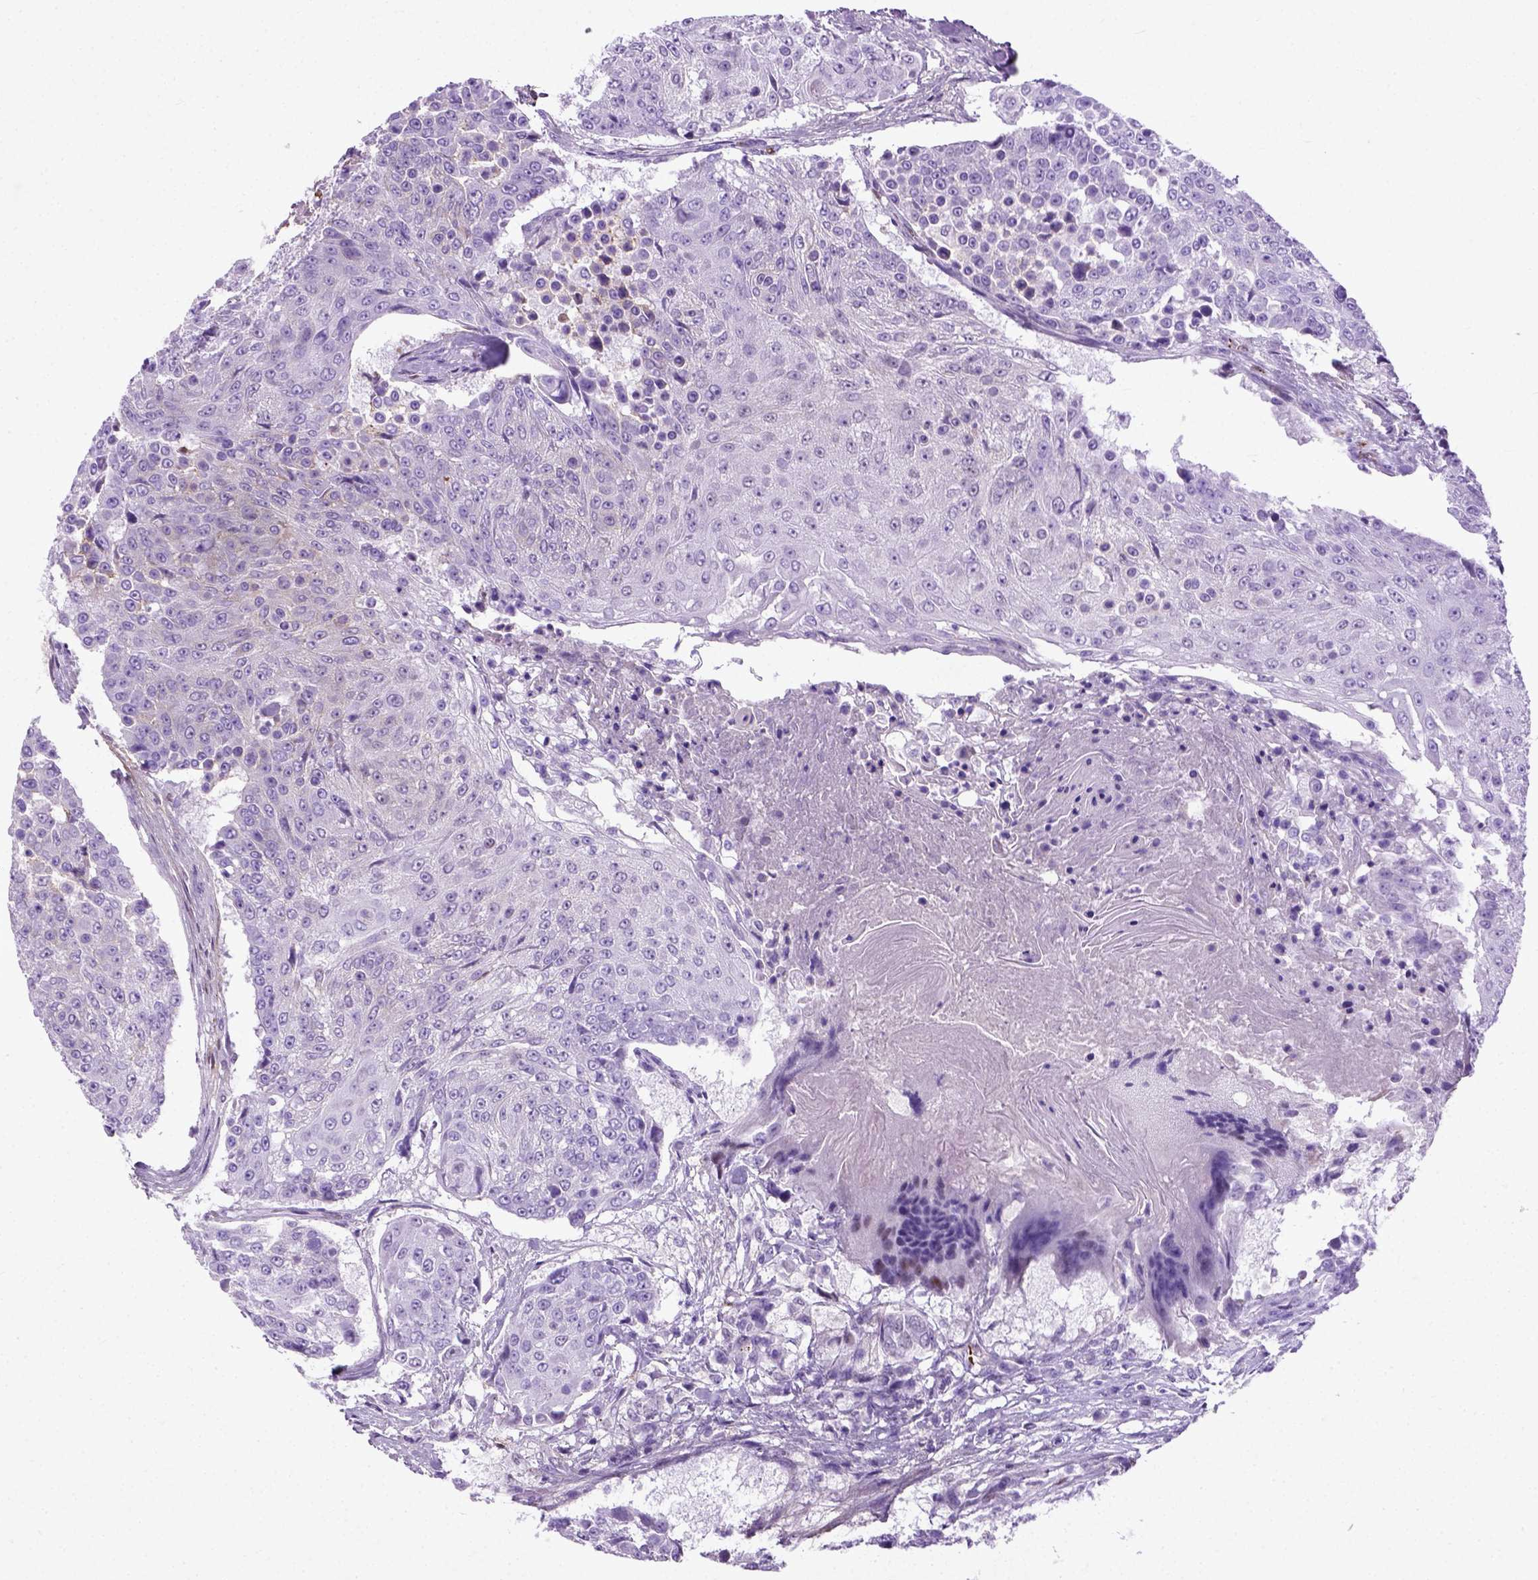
{"staining": {"intensity": "negative", "quantity": "none", "location": "none"}, "tissue": "urothelial cancer", "cell_type": "Tumor cells", "image_type": "cancer", "snomed": [{"axis": "morphology", "description": "Urothelial carcinoma, High grade"}, {"axis": "topography", "description": "Urinary bladder"}], "caption": "A high-resolution micrograph shows immunohistochemistry (IHC) staining of urothelial cancer, which exhibits no significant expression in tumor cells.", "gene": "ADAMTS8", "patient": {"sex": "female", "age": 63}}